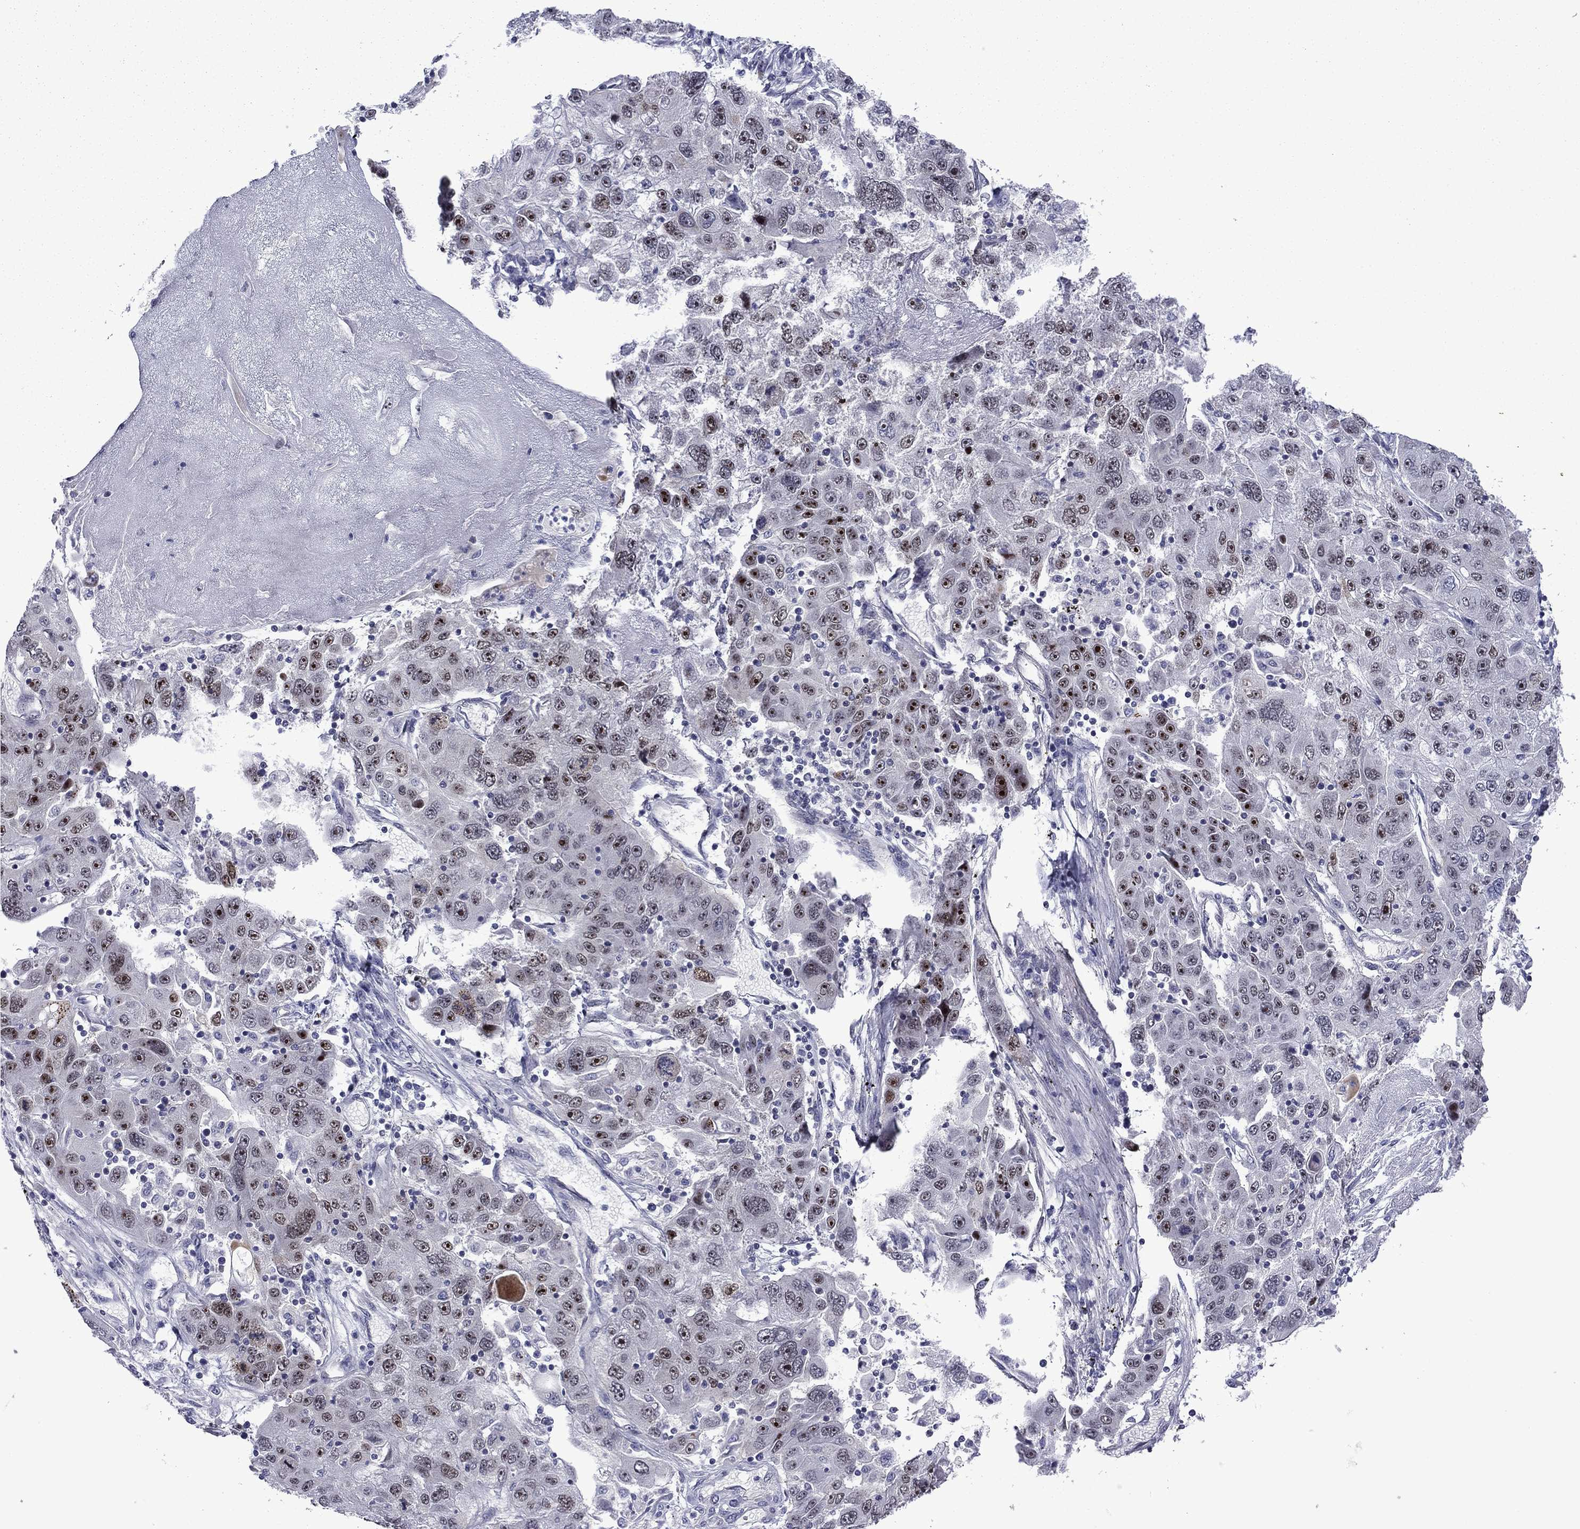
{"staining": {"intensity": "negative", "quantity": "none", "location": "none"}, "tissue": "stomach cancer", "cell_type": "Tumor cells", "image_type": "cancer", "snomed": [{"axis": "morphology", "description": "Adenocarcinoma, NOS"}, {"axis": "topography", "description": "Stomach"}], "caption": "DAB immunohistochemical staining of stomach cancer exhibits no significant expression in tumor cells.", "gene": "SURF2", "patient": {"sex": "male", "age": 56}}